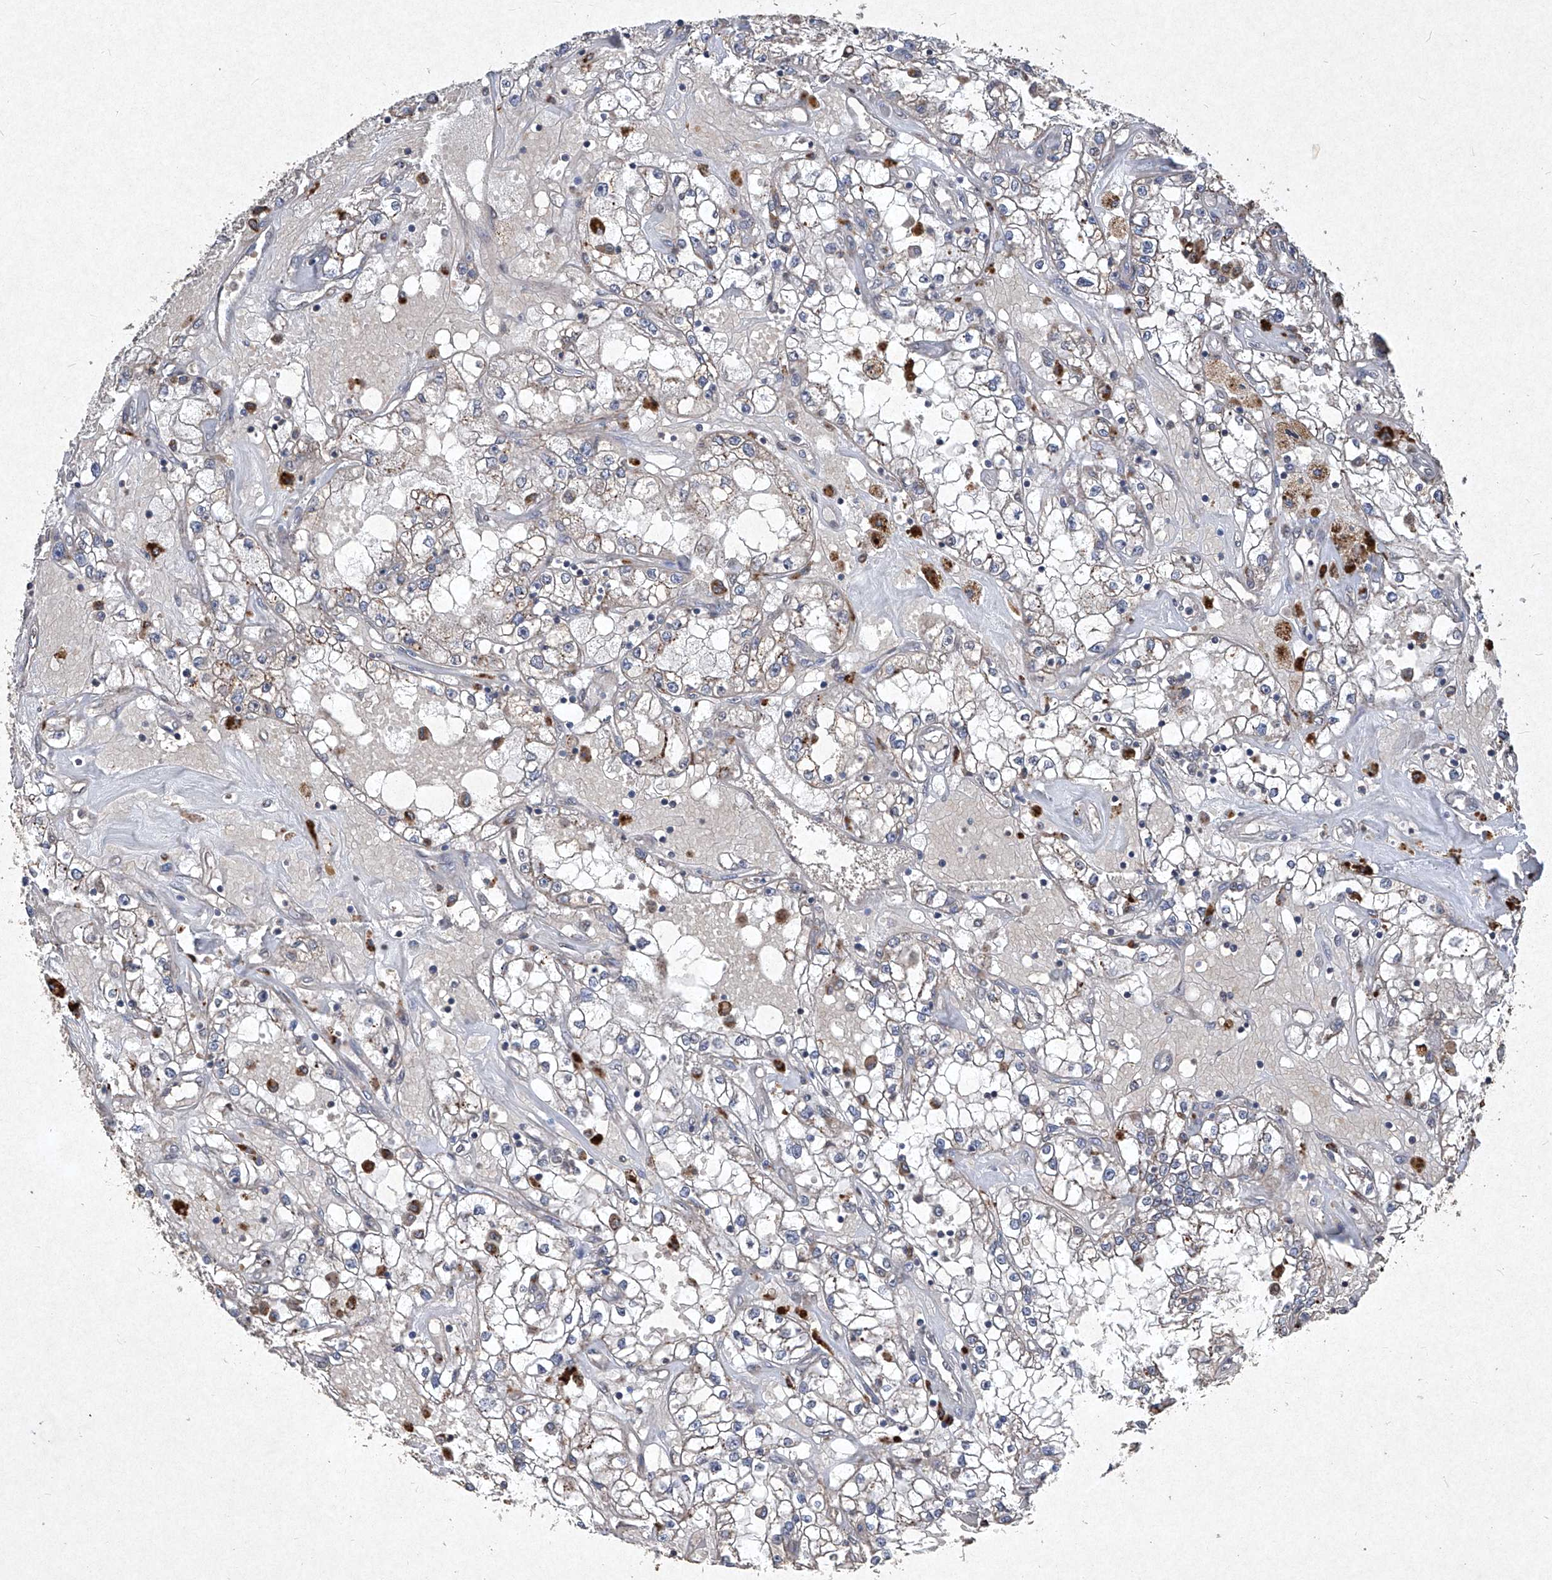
{"staining": {"intensity": "negative", "quantity": "none", "location": "none"}, "tissue": "renal cancer", "cell_type": "Tumor cells", "image_type": "cancer", "snomed": [{"axis": "morphology", "description": "Adenocarcinoma, NOS"}, {"axis": "topography", "description": "Kidney"}], "caption": "Immunohistochemical staining of human renal cancer demonstrates no significant expression in tumor cells.", "gene": "MED16", "patient": {"sex": "male", "age": 56}}